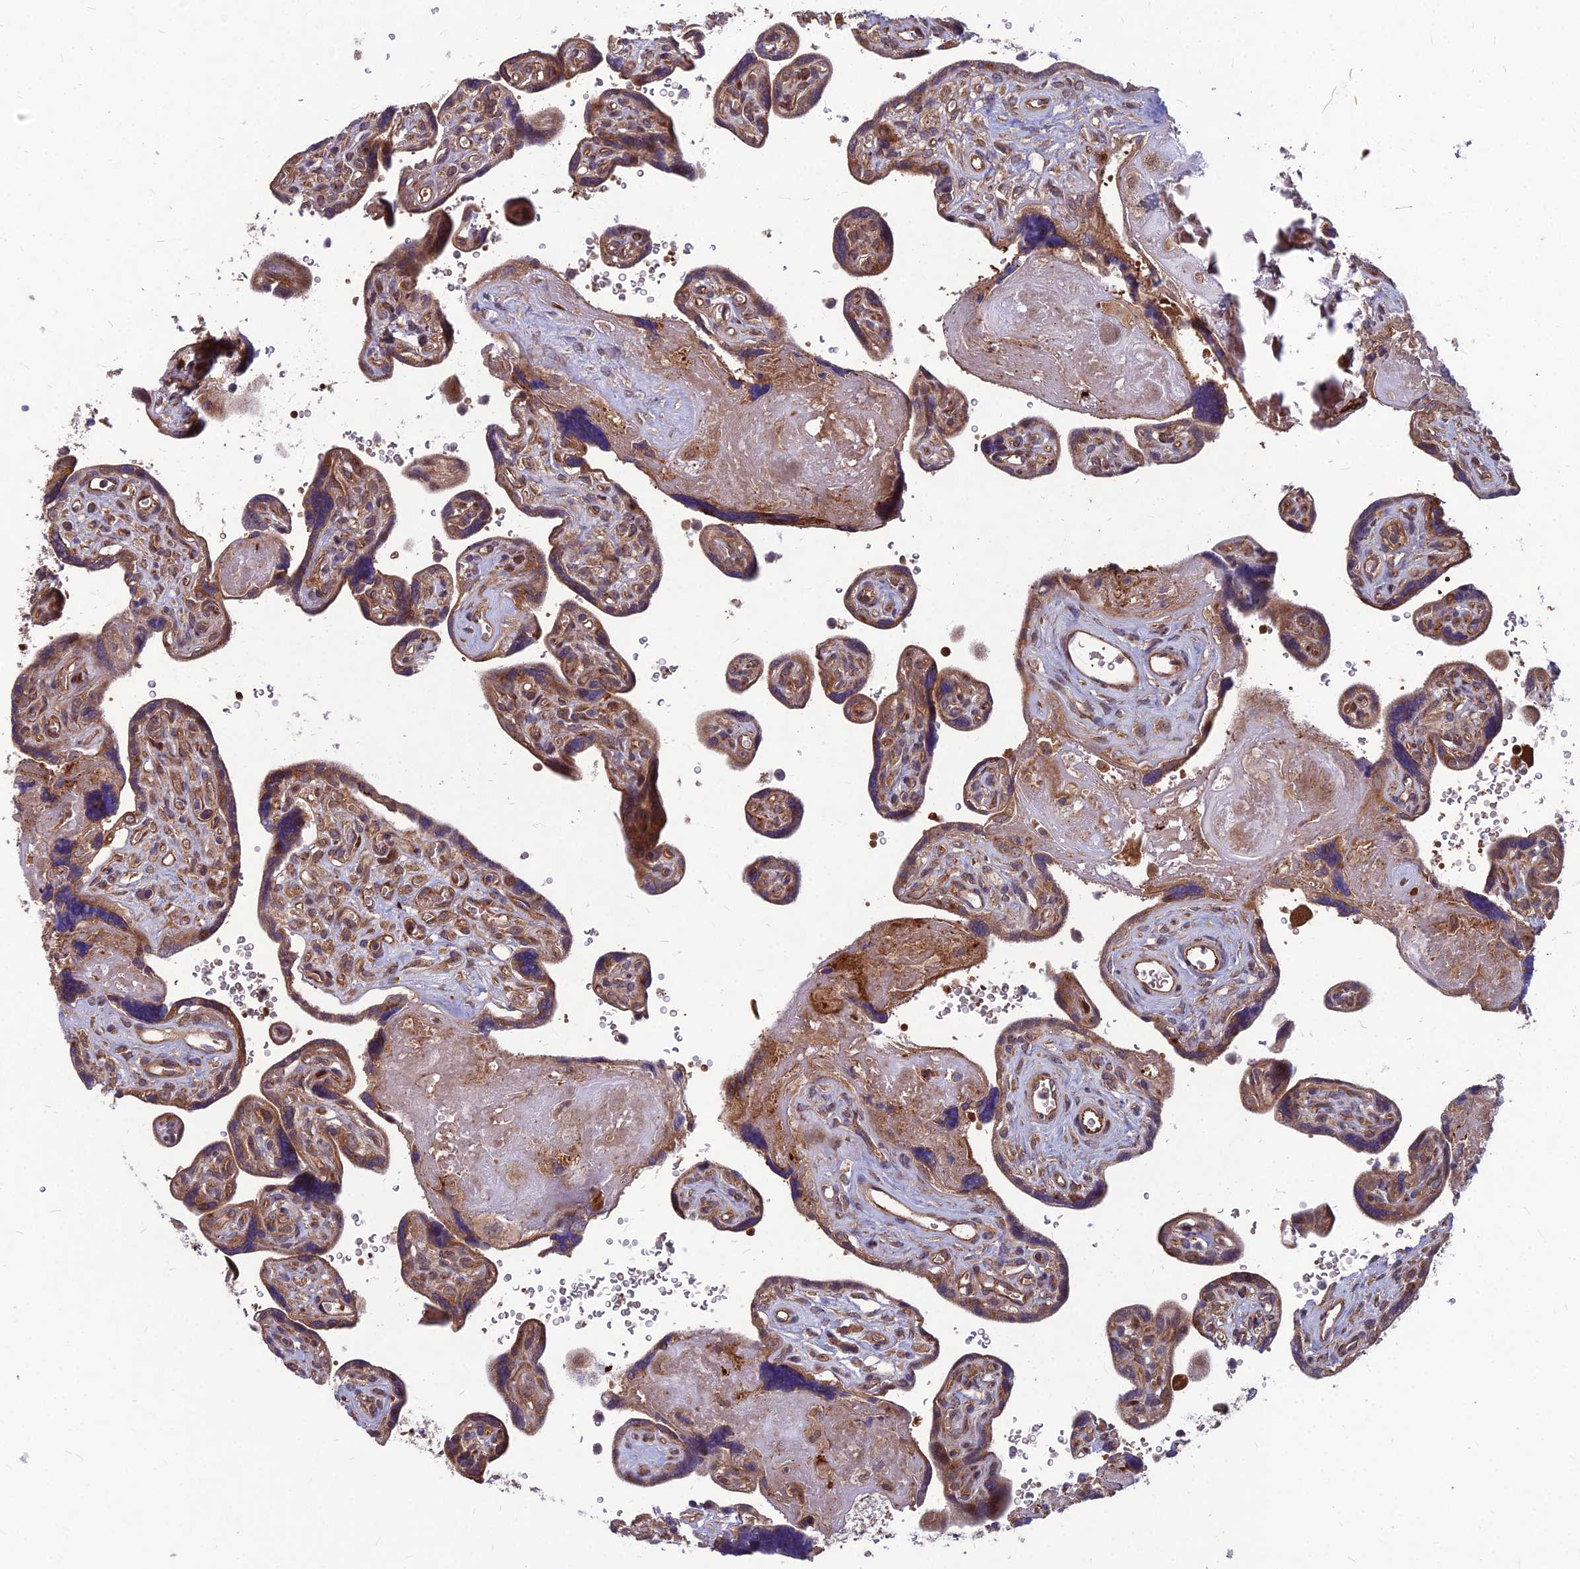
{"staining": {"intensity": "moderate", "quantity": ">75%", "location": "cytoplasmic/membranous"}, "tissue": "placenta", "cell_type": "Trophoblastic cells", "image_type": "normal", "snomed": [{"axis": "morphology", "description": "Normal tissue, NOS"}, {"axis": "topography", "description": "Placenta"}], "caption": "An image of placenta stained for a protein displays moderate cytoplasmic/membranous brown staining in trophoblastic cells. Nuclei are stained in blue.", "gene": "MFSD8", "patient": {"sex": "female", "age": 39}}